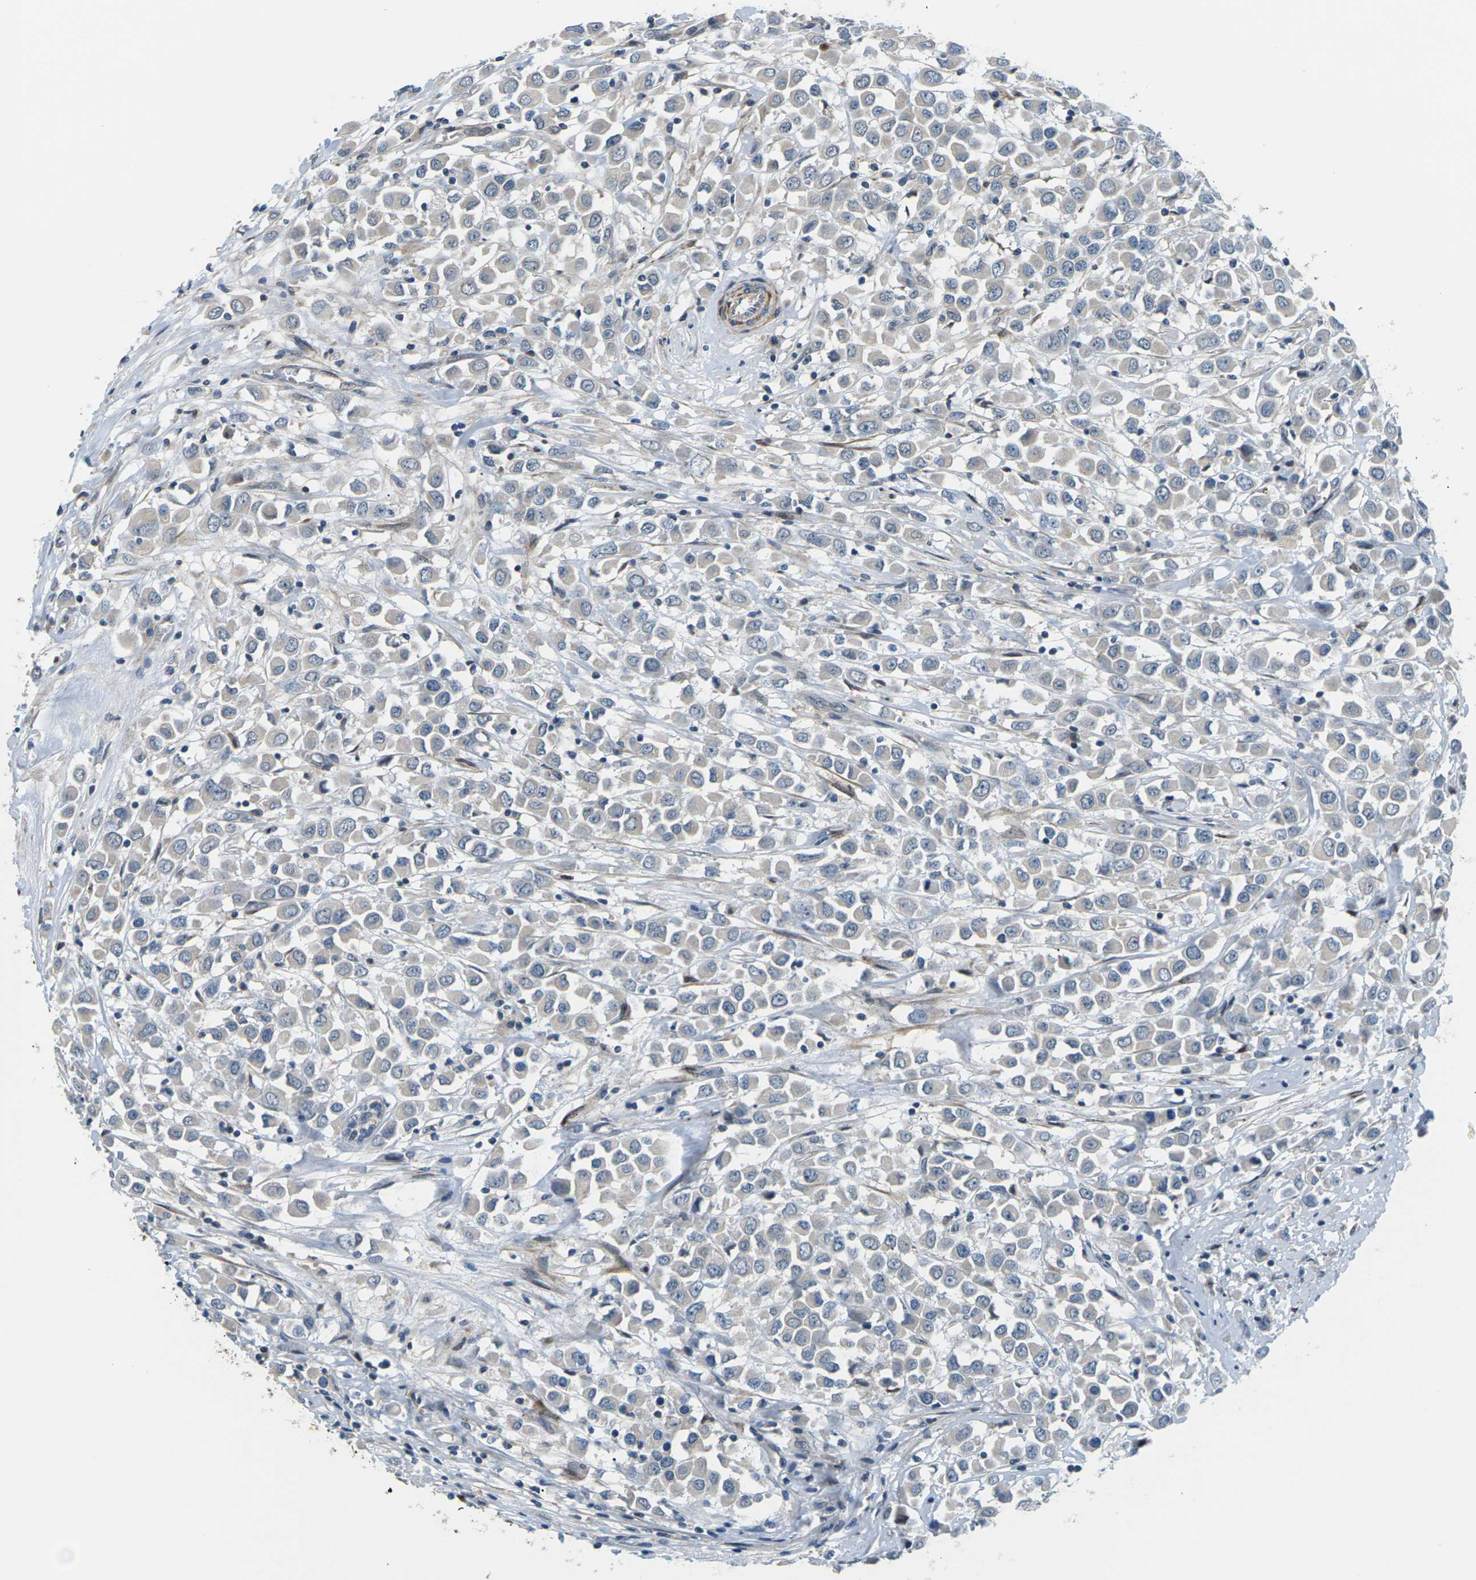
{"staining": {"intensity": "negative", "quantity": "none", "location": "none"}, "tissue": "breast cancer", "cell_type": "Tumor cells", "image_type": "cancer", "snomed": [{"axis": "morphology", "description": "Duct carcinoma"}, {"axis": "topography", "description": "Breast"}], "caption": "A photomicrograph of human breast infiltrating ductal carcinoma is negative for staining in tumor cells. Brightfield microscopy of immunohistochemistry stained with DAB (brown) and hematoxylin (blue), captured at high magnification.", "gene": "SLC13A3", "patient": {"sex": "female", "age": 61}}